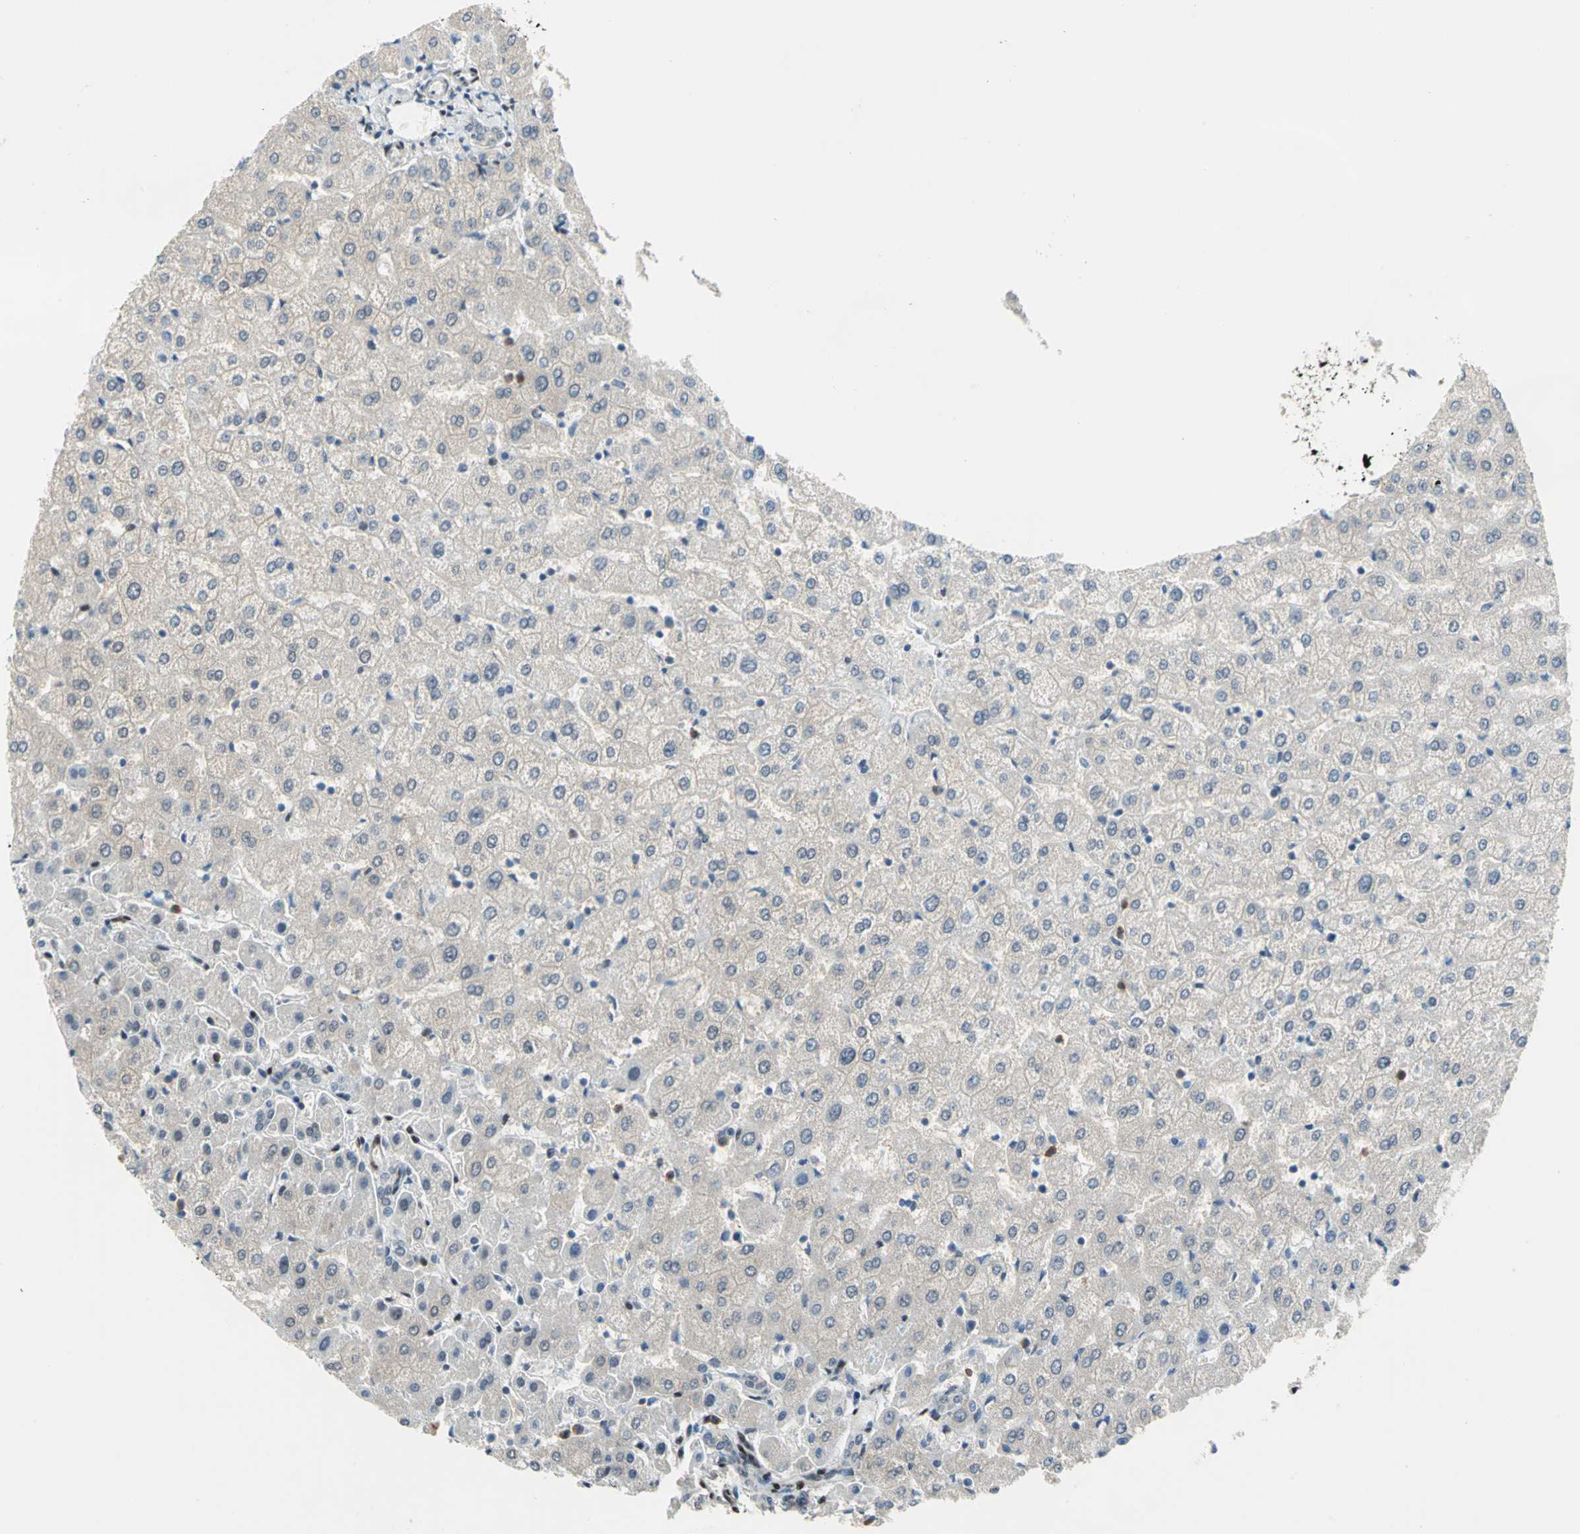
{"staining": {"intensity": "weak", "quantity": "25%-75%", "location": "cytoplasmic/membranous"}, "tissue": "liver", "cell_type": "Cholangiocytes", "image_type": "normal", "snomed": [{"axis": "morphology", "description": "Normal tissue, NOS"}, {"axis": "morphology", "description": "Fibrosis, NOS"}, {"axis": "topography", "description": "Liver"}], "caption": "Cholangiocytes reveal low levels of weak cytoplasmic/membranous staining in about 25%-75% of cells in benign liver.", "gene": "RBFOX2", "patient": {"sex": "female", "age": 29}}